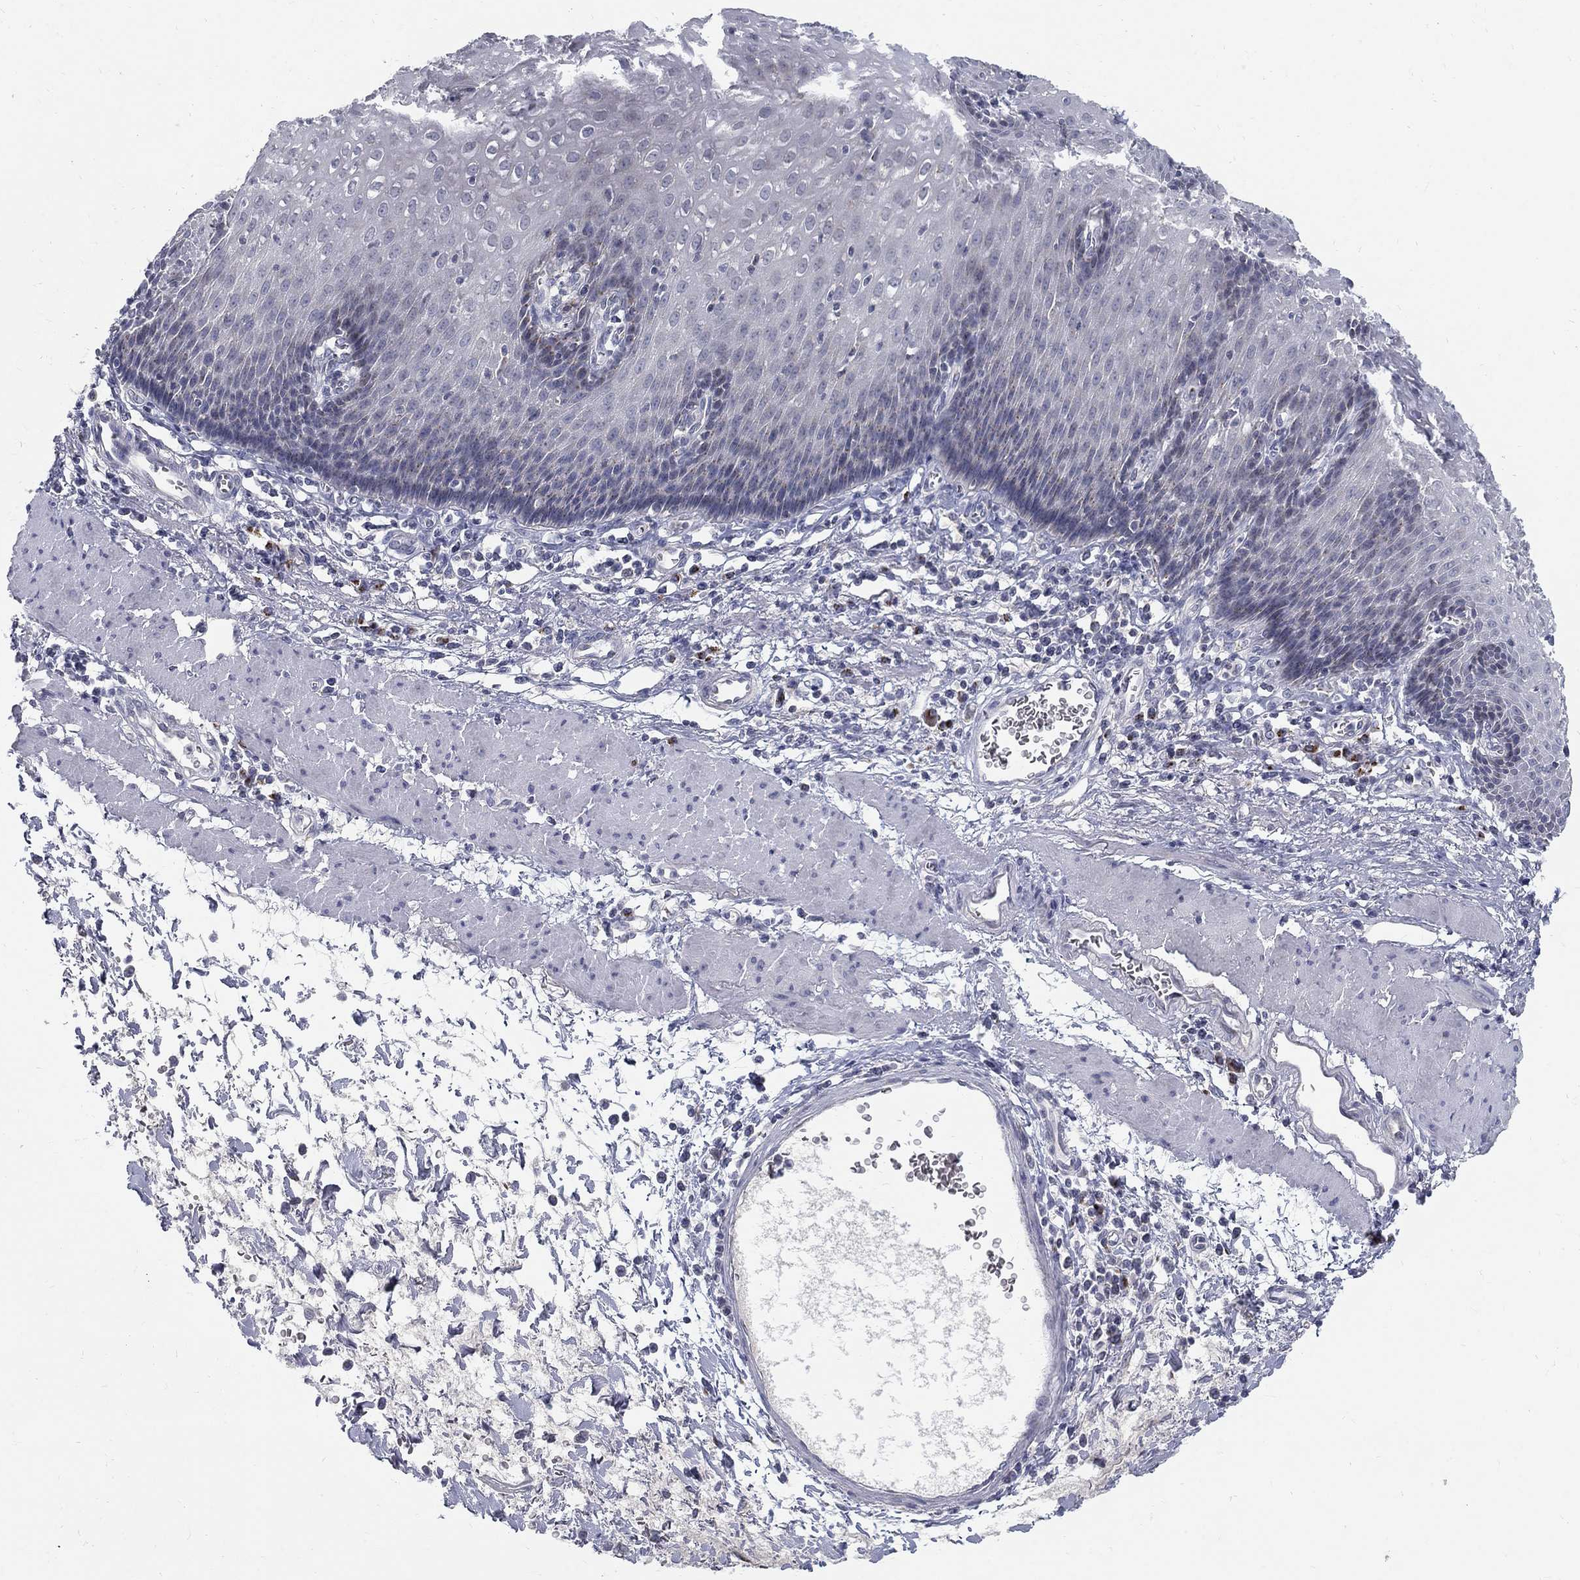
{"staining": {"intensity": "moderate", "quantity": "<25%", "location": "cytoplasmic/membranous"}, "tissue": "esophagus", "cell_type": "Squamous epithelial cells", "image_type": "normal", "snomed": [{"axis": "morphology", "description": "Normal tissue, NOS"}, {"axis": "topography", "description": "Esophagus"}], "caption": "Squamous epithelial cells show low levels of moderate cytoplasmic/membranous staining in about <25% of cells in unremarkable human esophagus. The protein is stained brown, and the nuclei are stained in blue (DAB (3,3'-diaminobenzidine) IHC with brightfield microscopy, high magnification).", "gene": "PANK3", "patient": {"sex": "male", "age": 57}}